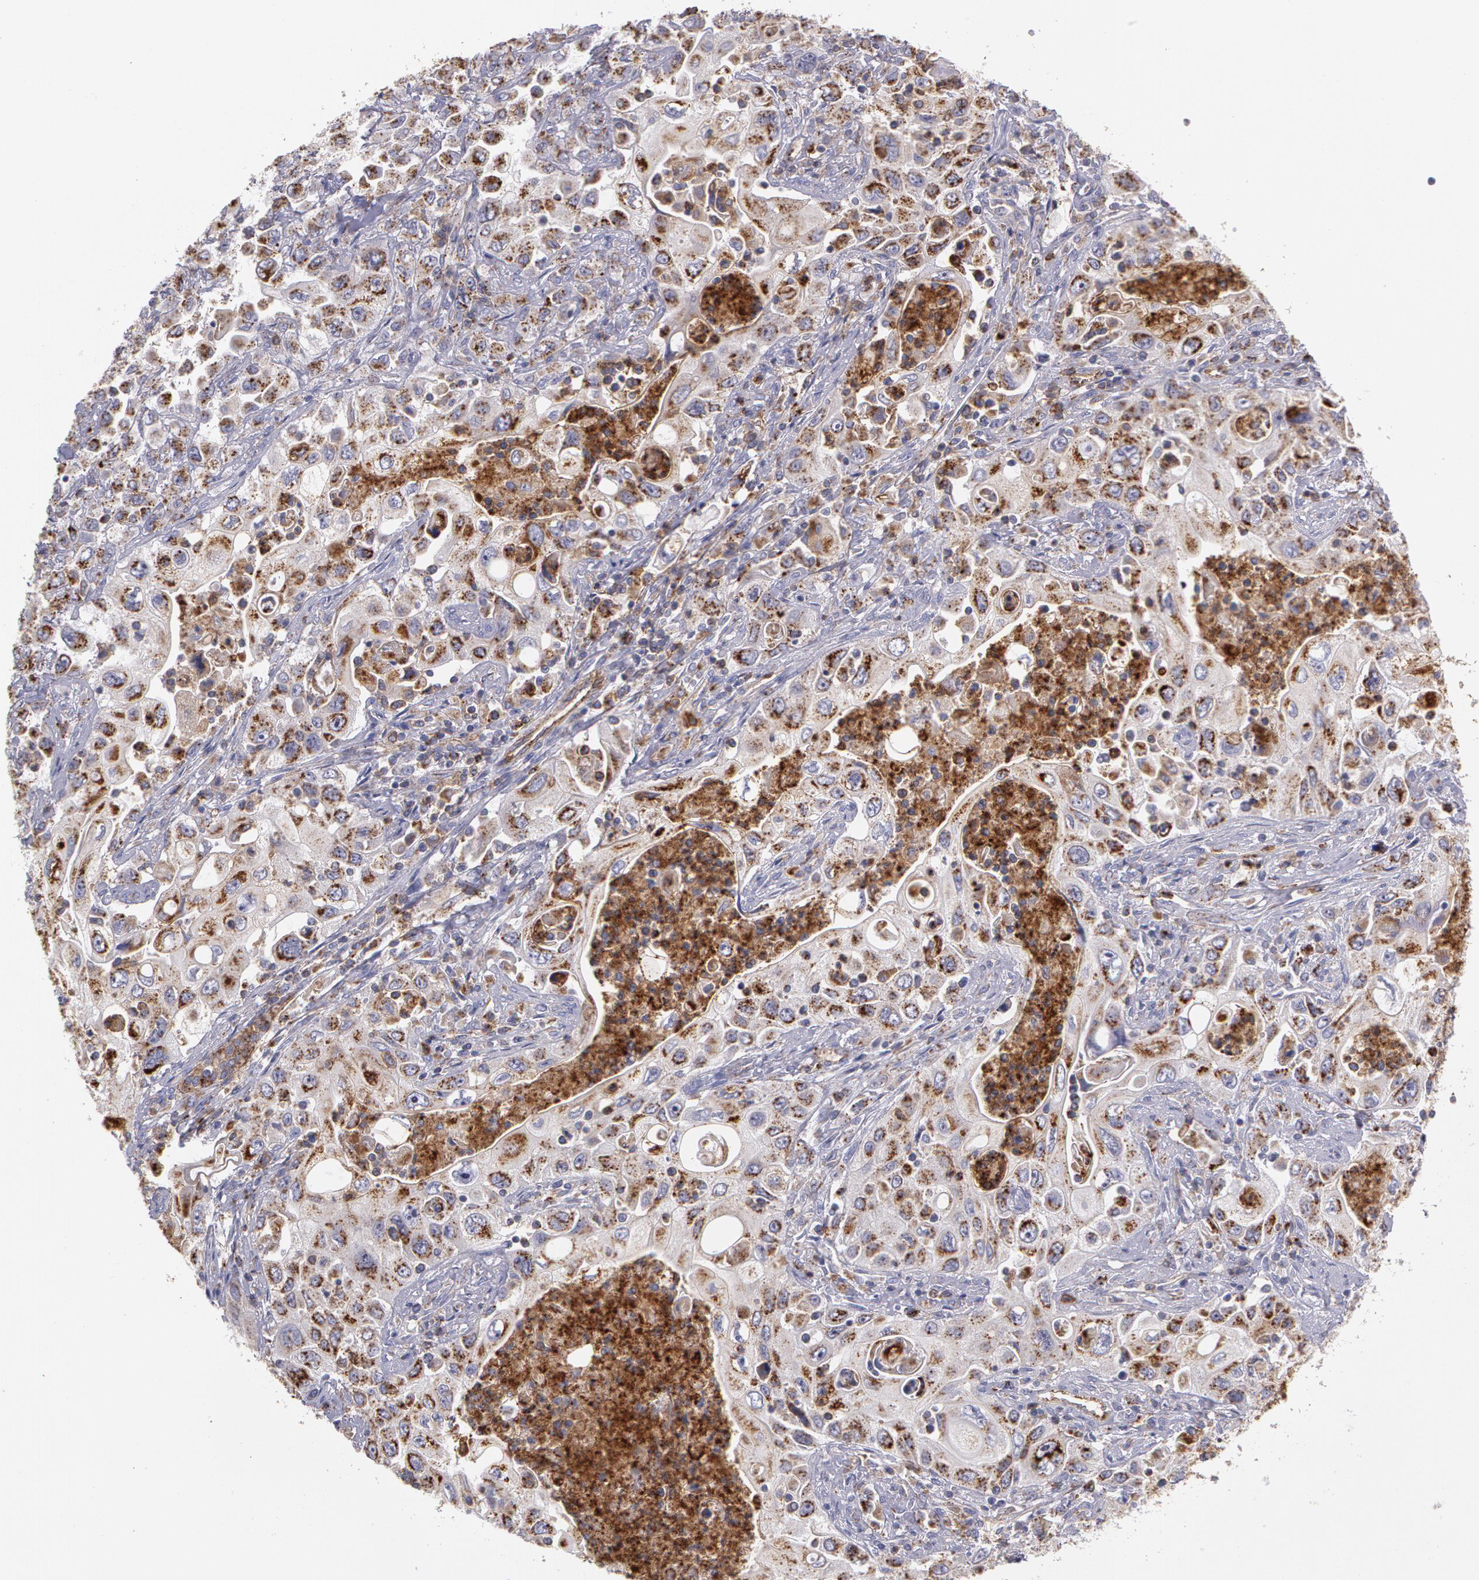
{"staining": {"intensity": "moderate", "quantity": ">75%", "location": "cytoplasmic/membranous"}, "tissue": "pancreatic cancer", "cell_type": "Tumor cells", "image_type": "cancer", "snomed": [{"axis": "morphology", "description": "Adenocarcinoma, NOS"}, {"axis": "topography", "description": "Pancreas"}], "caption": "IHC of human pancreatic cancer reveals medium levels of moderate cytoplasmic/membranous staining in approximately >75% of tumor cells.", "gene": "FLOT2", "patient": {"sex": "male", "age": 70}}